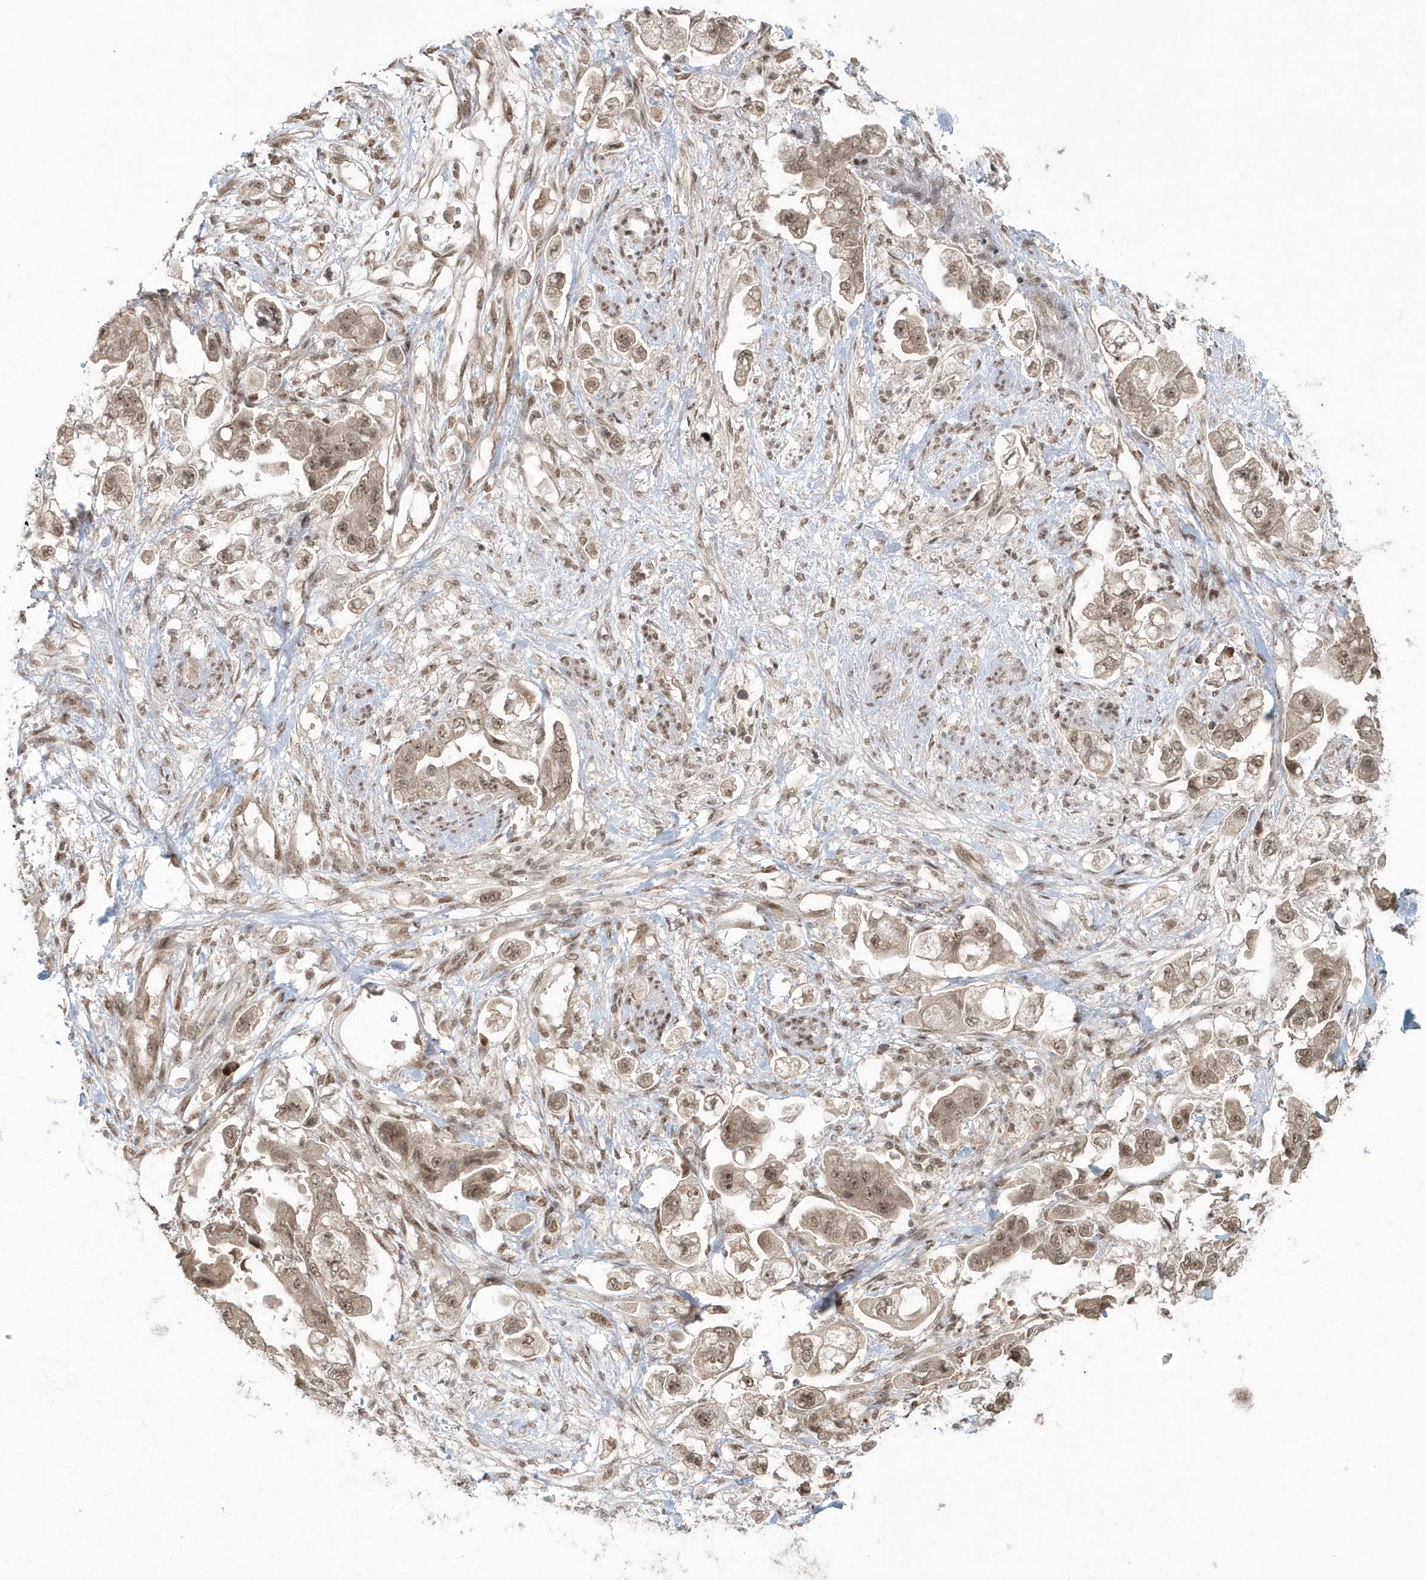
{"staining": {"intensity": "moderate", "quantity": ">75%", "location": "cytoplasmic/membranous,nuclear"}, "tissue": "stomach cancer", "cell_type": "Tumor cells", "image_type": "cancer", "snomed": [{"axis": "morphology", "description": "Adenocarcinoma, NOS"}, {"axis": "topography", "description": "Stomach"}], "caption": "Protein expression analysis of stomach cancer (adenocarcinoma) demonstrates moderate cytoplasmic/membranous and nuclear expression in about >75% of tumor cells. Immunohistochemistry stains the protein in brown and the nuclei are stained blue.", "gene": "EPB41L4A", "patient": {"sex": "male", "age": 62}}